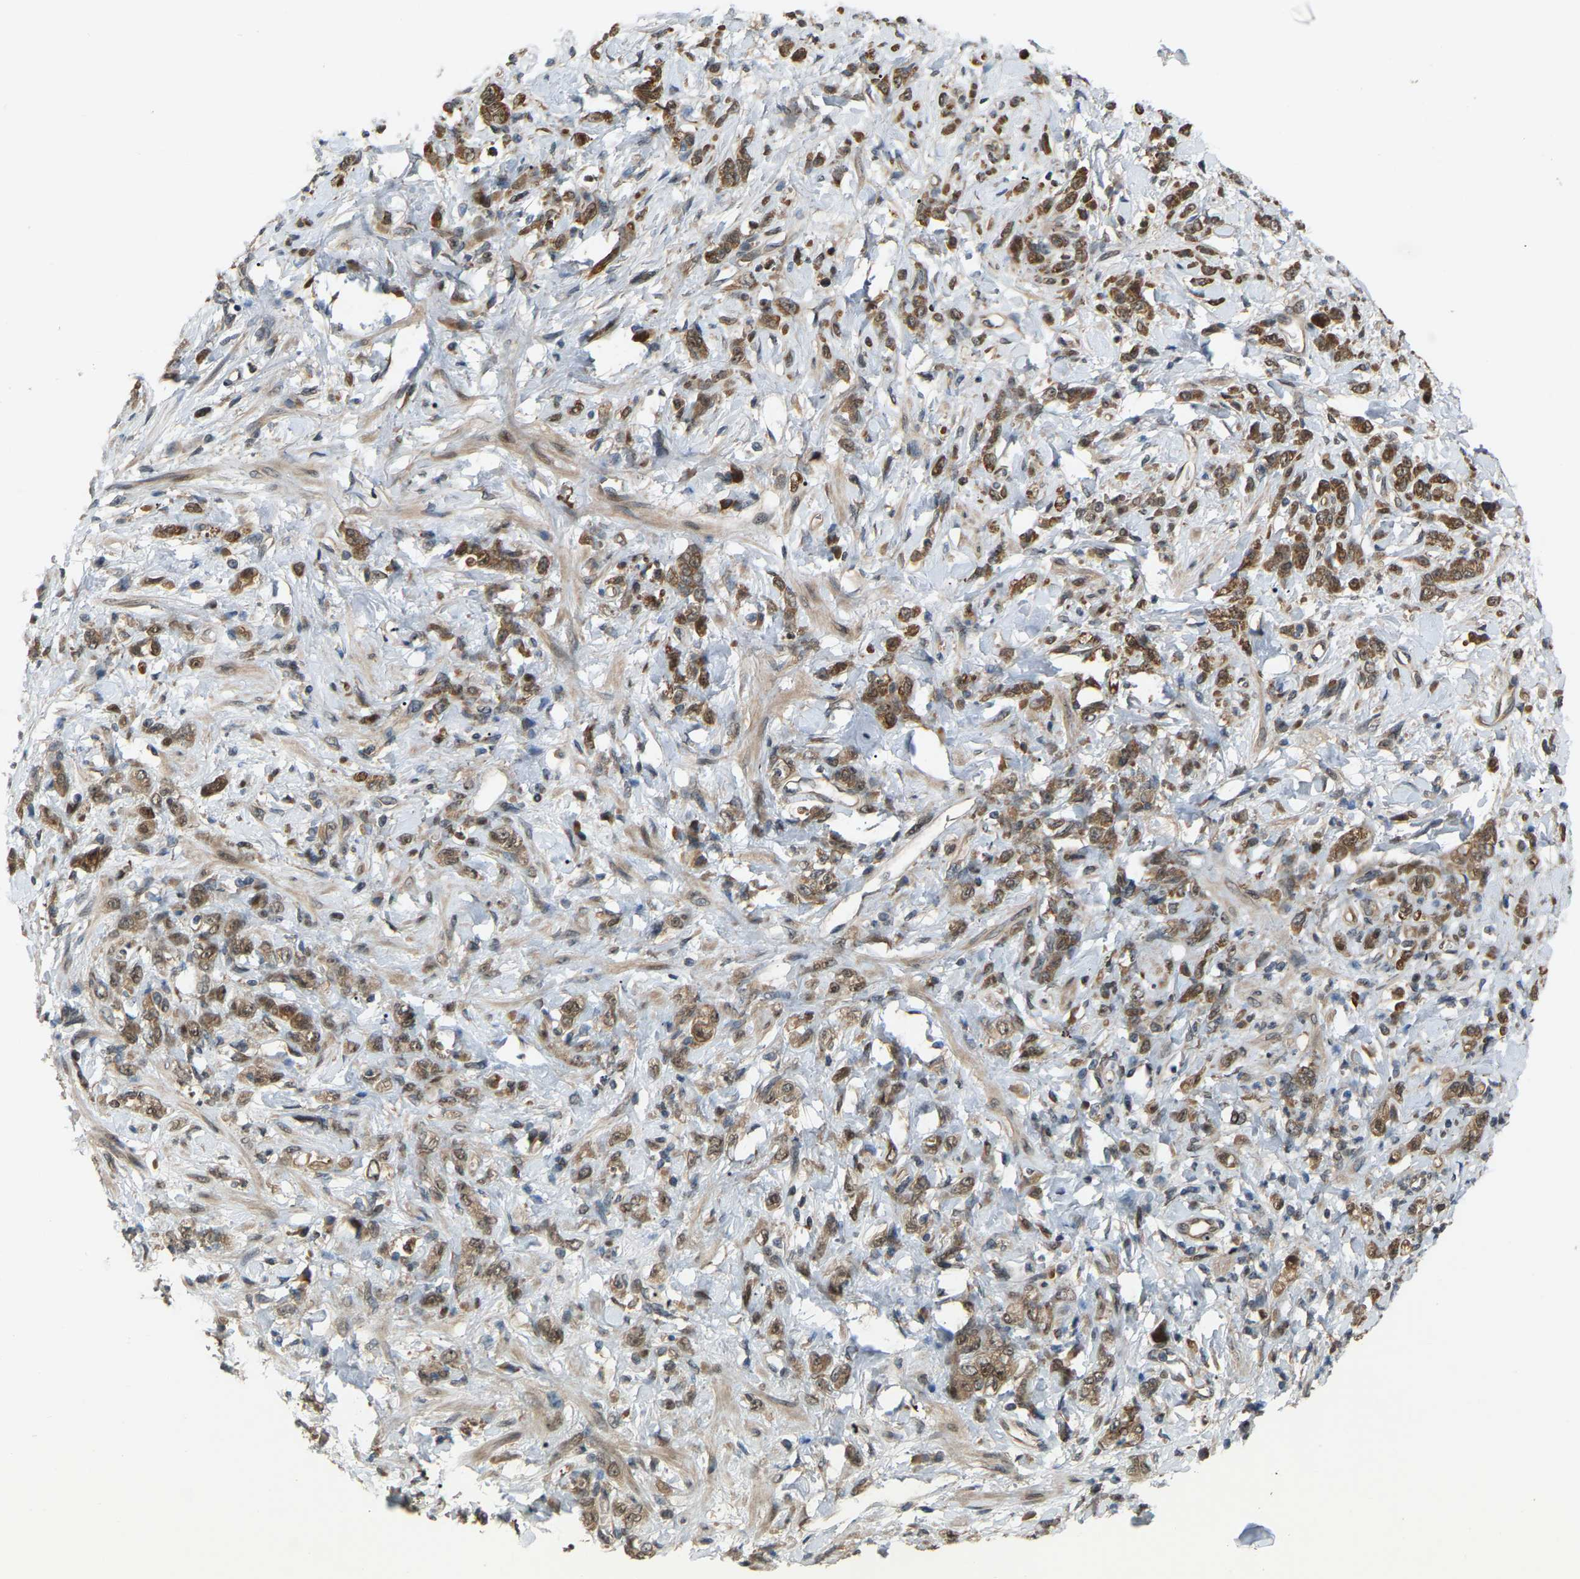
{"staining": {"intensity": "moderate", "quantity": ">75%", "location": "cytoplasmic/membranous"}, "tissue": "stomach cancer", "cell_type": "Tumor cells", "image_type": "cancer", "snomed": [{"axis": "morphology", "description": "Normal tissue, NOS"}, {"axis": "morphology", "description": "Adenocarcinoma, NOS"}, {"axis": "topography", "description": "Stomach"}], "caption": "Tumor cells reveal medium levels of moderate cytoplasmic/membranous positivity in approximately >75% of cells in human stomach adenocarcinoma.", "gene": "CROT", "patient": {"sex": "male", "age": 82}}